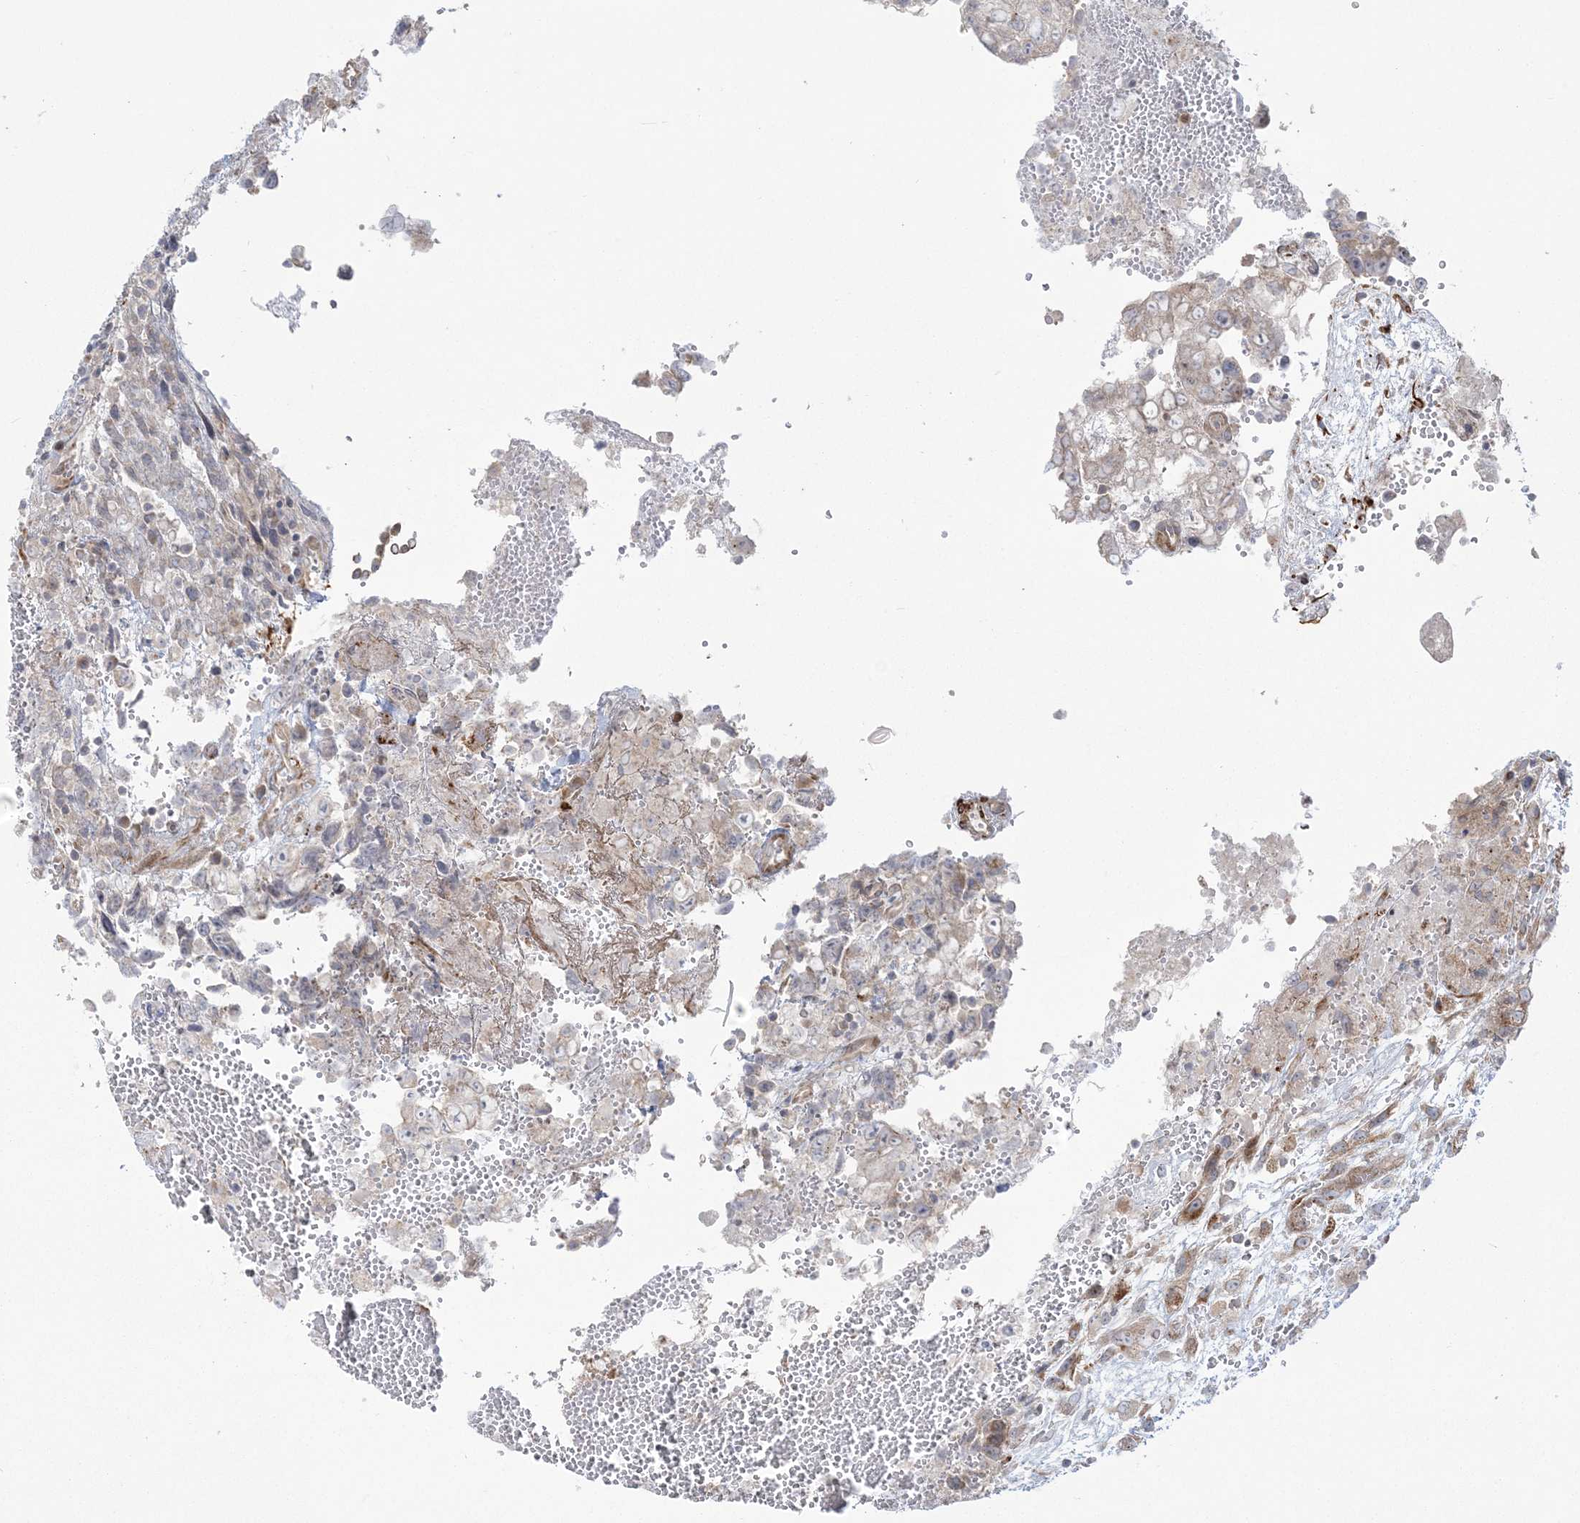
{"staining": {"intensity": "weak", "quantity": "<25%", "location": "cytoplasmic/membranous"}, "tissue": "testis cancer", "cell_type": "Tumor cells", "image_type": "cancer", "snomed": [{"axis": "morphology", "description": "Carcinoma, Embryonal, NOS"}, {"axis": "topography", "description": "Testis"}], "caption": "Testis embryonal carcinoma stained for a protein using immunohistochemistry (IHC) reveals no positivity tumor cells.", "gene": "NUDT9", "patient": {"sex": "male", "age": 37}}